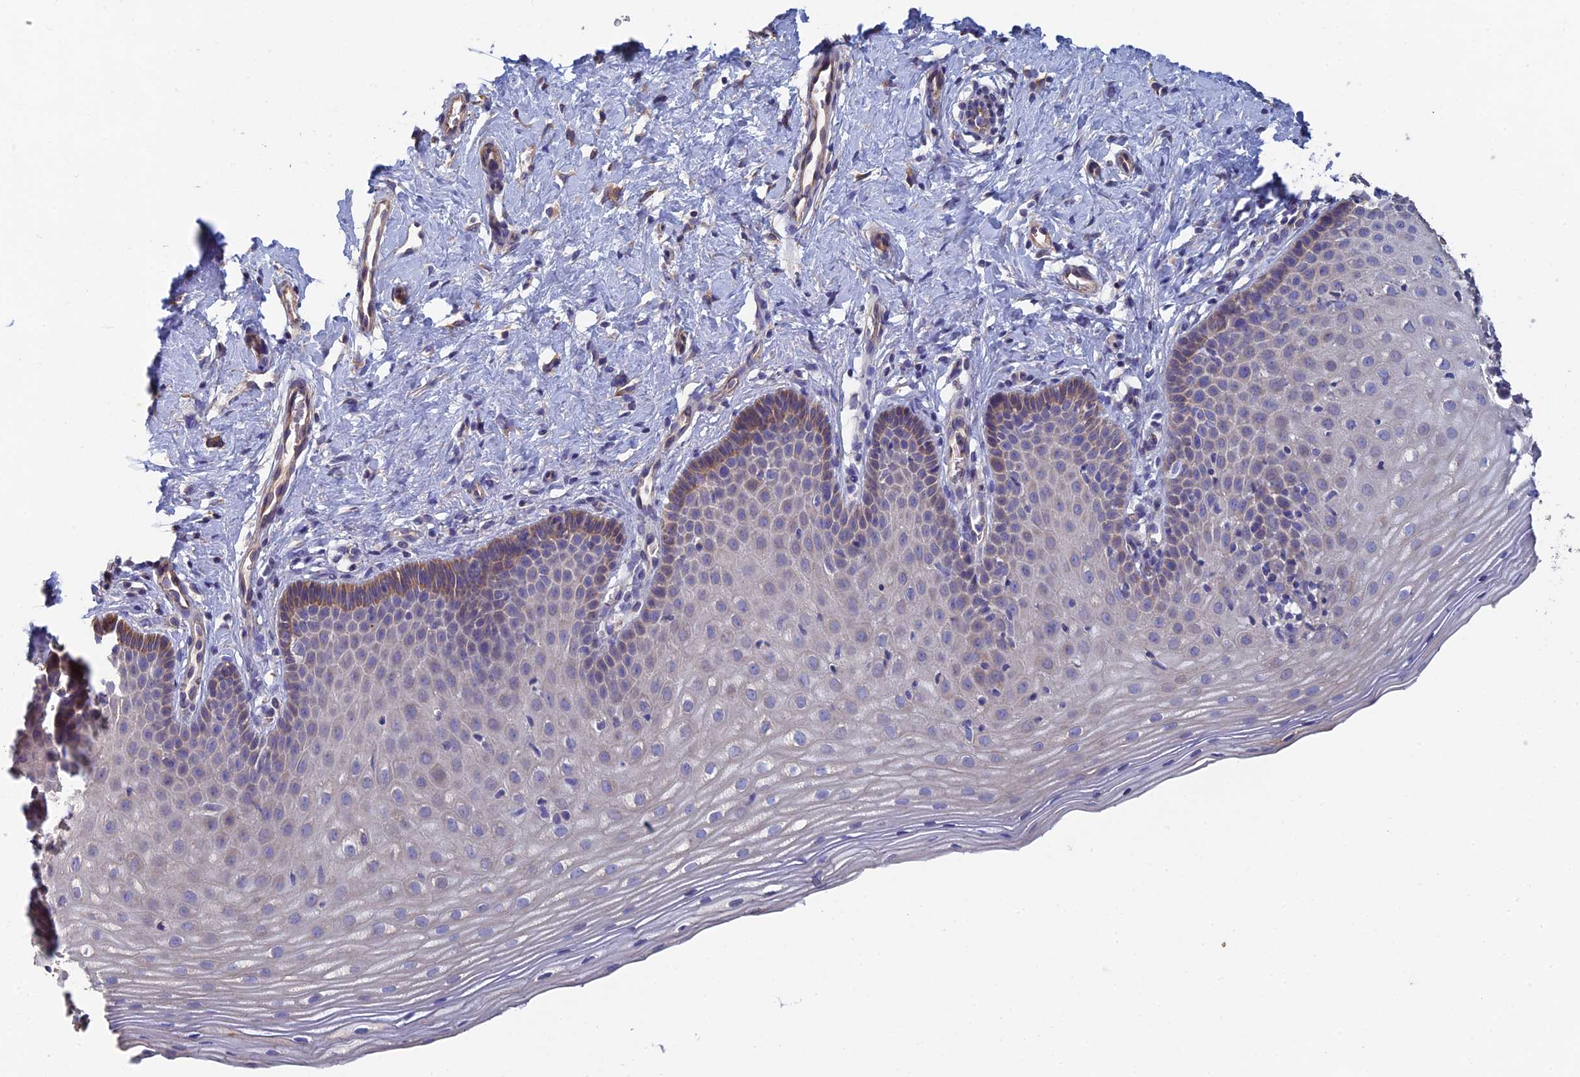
{"staining": {"intensity": "negative", "quantity": "none", "location": "none"}, "tissue": "cervix", "cell_type": "Glandular cells", "image_type": "normal", "snomed": [{"axis": "morphology", "description": "Normal tissue, NOS"}, {"axis": "topography", "description": "Cervix"}], "caption": "IHC histopathology image of unremarkable cervix: human cervix stained with DAB (3,3'-diaminobenzidine) displays no significant protein staining in glandular cells.", "gene": "PCDHA5", "patient": {"sex": "female", "age": 36}}